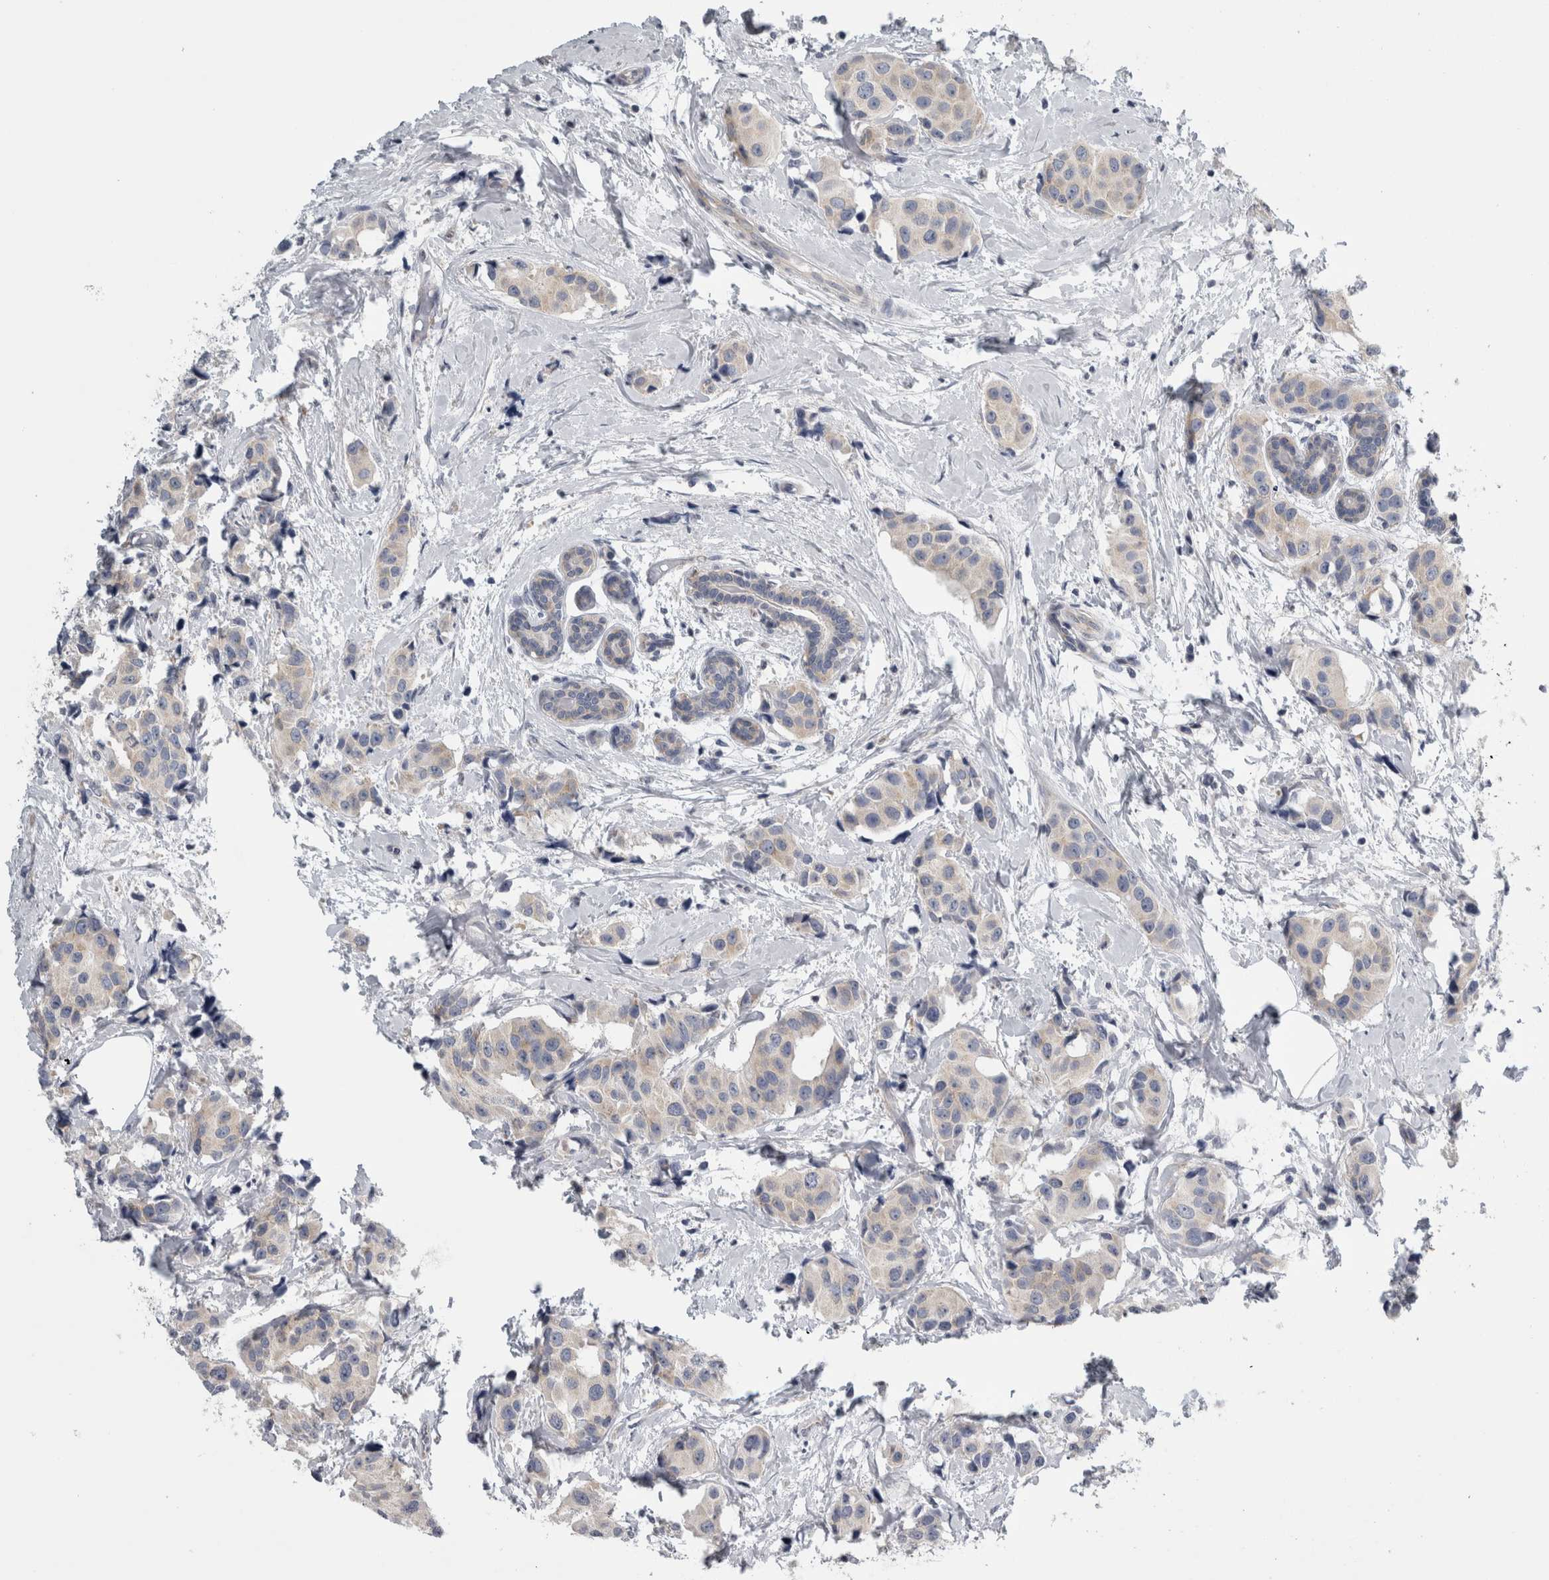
{"staining": {"intensity": "weak", "quantity": "<25%", "location": "cytoplasmic/membranous"}, "tissue": "breast cancer", "cell_type": "Tumor cells", "image_type": "cancer", "snomed": [{"axis": "morphology", "description": "Normal tissue, NOS"}, {"axis": "morphology", "description": "Duct carcinoma"}, {"axis": "topography", "description": "Breast"}], "caption": "Tumor cells show no significant staining in breast intraductal carcinoma. (DAB (3,3'-diaminobenzidine) IHC with hematoxylin counter stain).", "gene": "PRRC2C", "patient": {"sex": "female", "age": 39}}